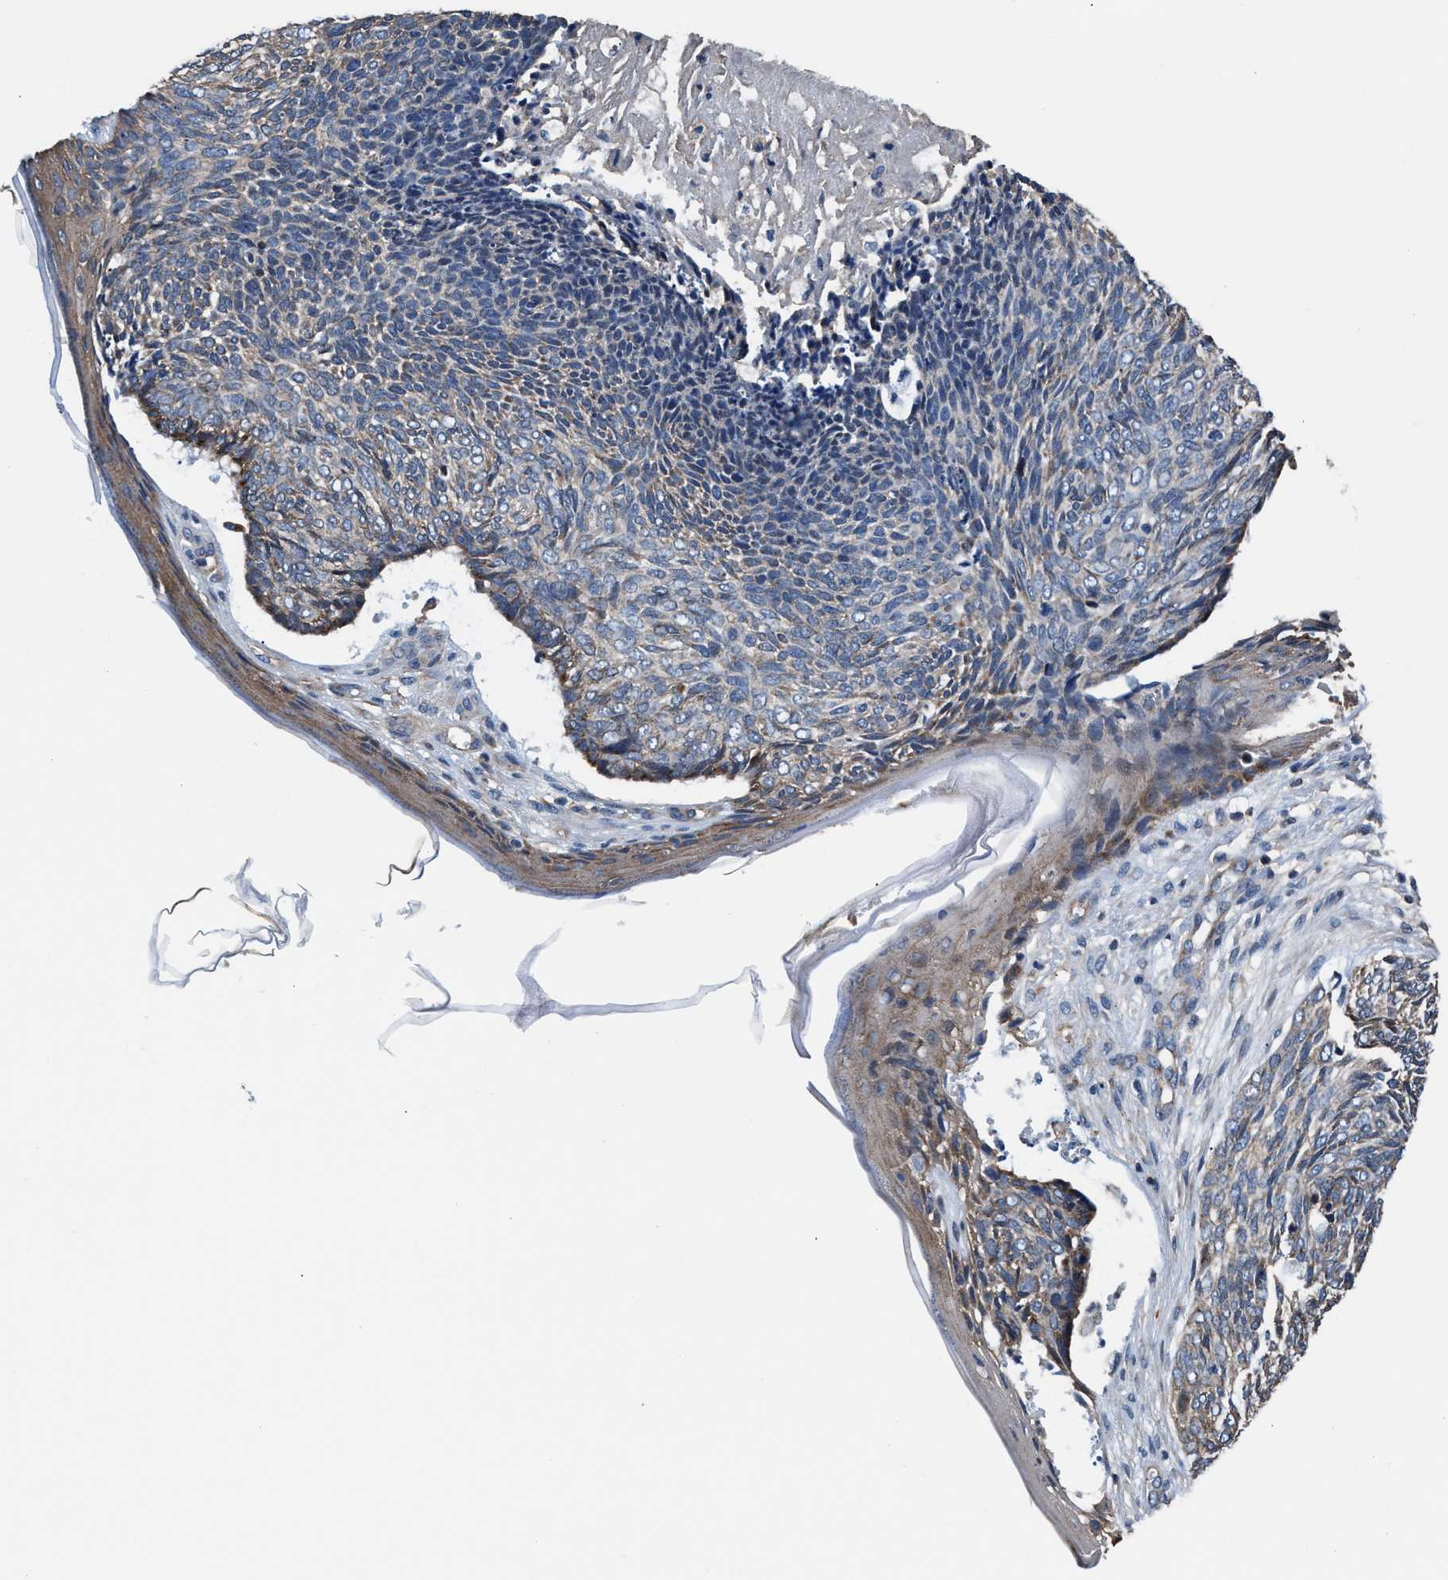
{"staining": {"intensity": "weak", "quantity": "25%-75%", "location": "cytoplasmic/membranous"}, "tissue": "skin cancer", "cell_type": "Tumor cells", "image_type": "cancer", "snomed": [{"axis": "morphology", "description": "Basal cell carcinoma"}, {"axis": "topography", "description": "Skin"}], "caption": "Immunohistochemistry (IHC) micrograph of neoplastic tissue: skin cancer stained using immunohistochemistry exhibits low levels of weak protein expression localized specifically in the cytoplasmic/membranous of tumor cells, appearing as a cytoplasmic/membranous brown color.", "gene": "NKTR", "patient": {"sex": "female", "age": 84}}